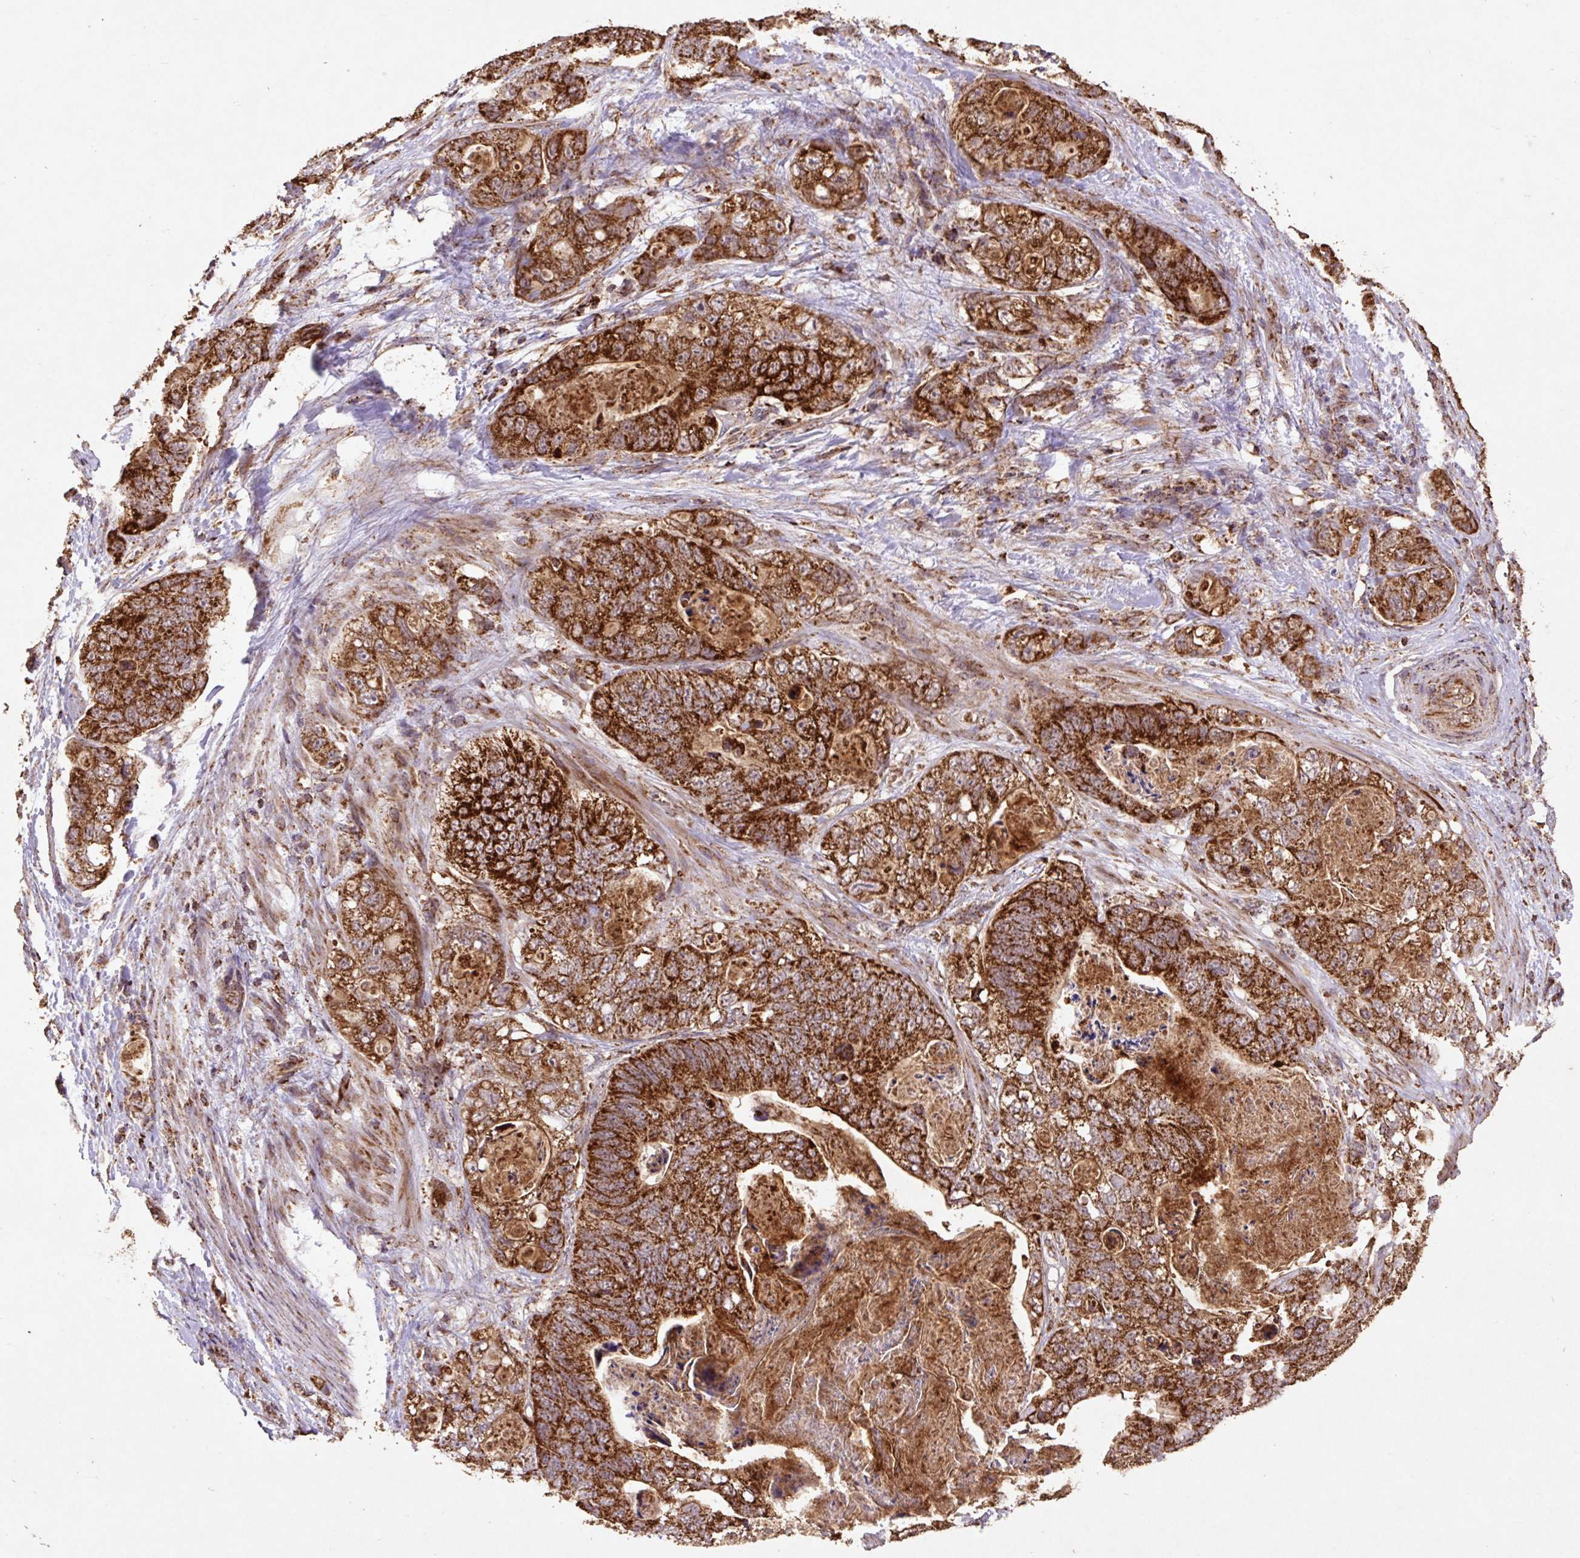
{"staining": {"intensity": "strong", "quantity": ">75%", "location": "cytoplasmic/membranous"}, "tissue": "stomach cancer", "cell_type": "Tumor cells", "image_type": "cancer", "snomed": [{"axis": "morphology", "description": "Normal tissue, NOS"}, {"axis": "morphology", "description": "Adenocarcinoma, NOS"}, {"axis": "topography", "description": "Stomach"}], "caption": "Tumor cells display strong cytoplasmic/membranous expression in approximately >75% of cells in stomach cancer. Nuclei are stained in blue.", "gene": "ATP5F1A", "patient": {"sex": "female", "age": 89}}